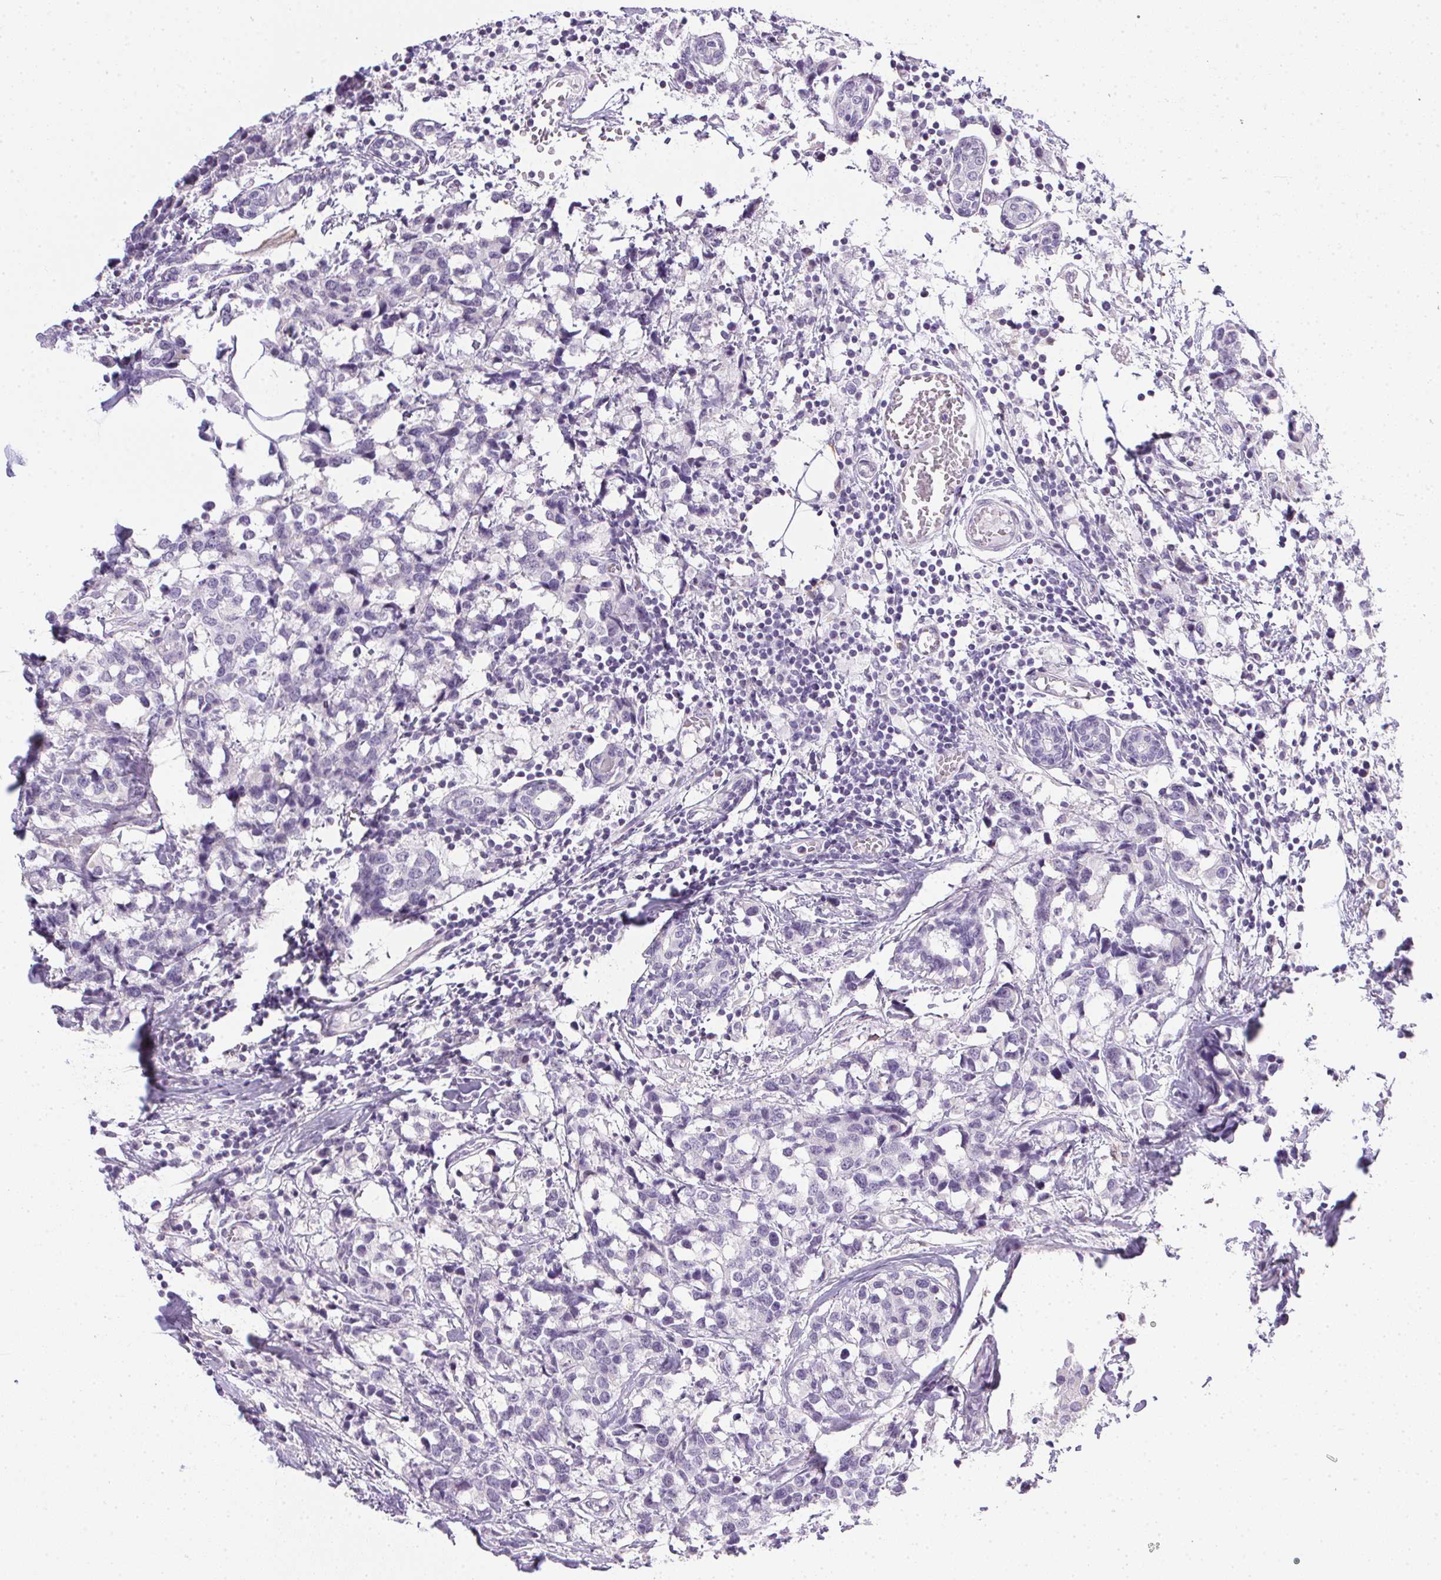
{"staining": {"intensity": "negative", "quantity": "none", "location": "none"}, "tissue": "breast cancer", "cell_type": "Tumor cells", "image_type": "cancer", "snomed": [{"axis": "morphology", "description": "Lobular carcinoma"}, {"axis": "topography", "description": "Breast"}], "caption": "Lobular carcinoma (breast) was stained to show a protein in brown. There is no significant staining in tumor cells. (Stains: DAB IHC with hematoxylin counter stain, Microscopy: brightfield microscopy at high magnification).", "gene": "PRL", "patient": {"sex": "female", "age": 59}}